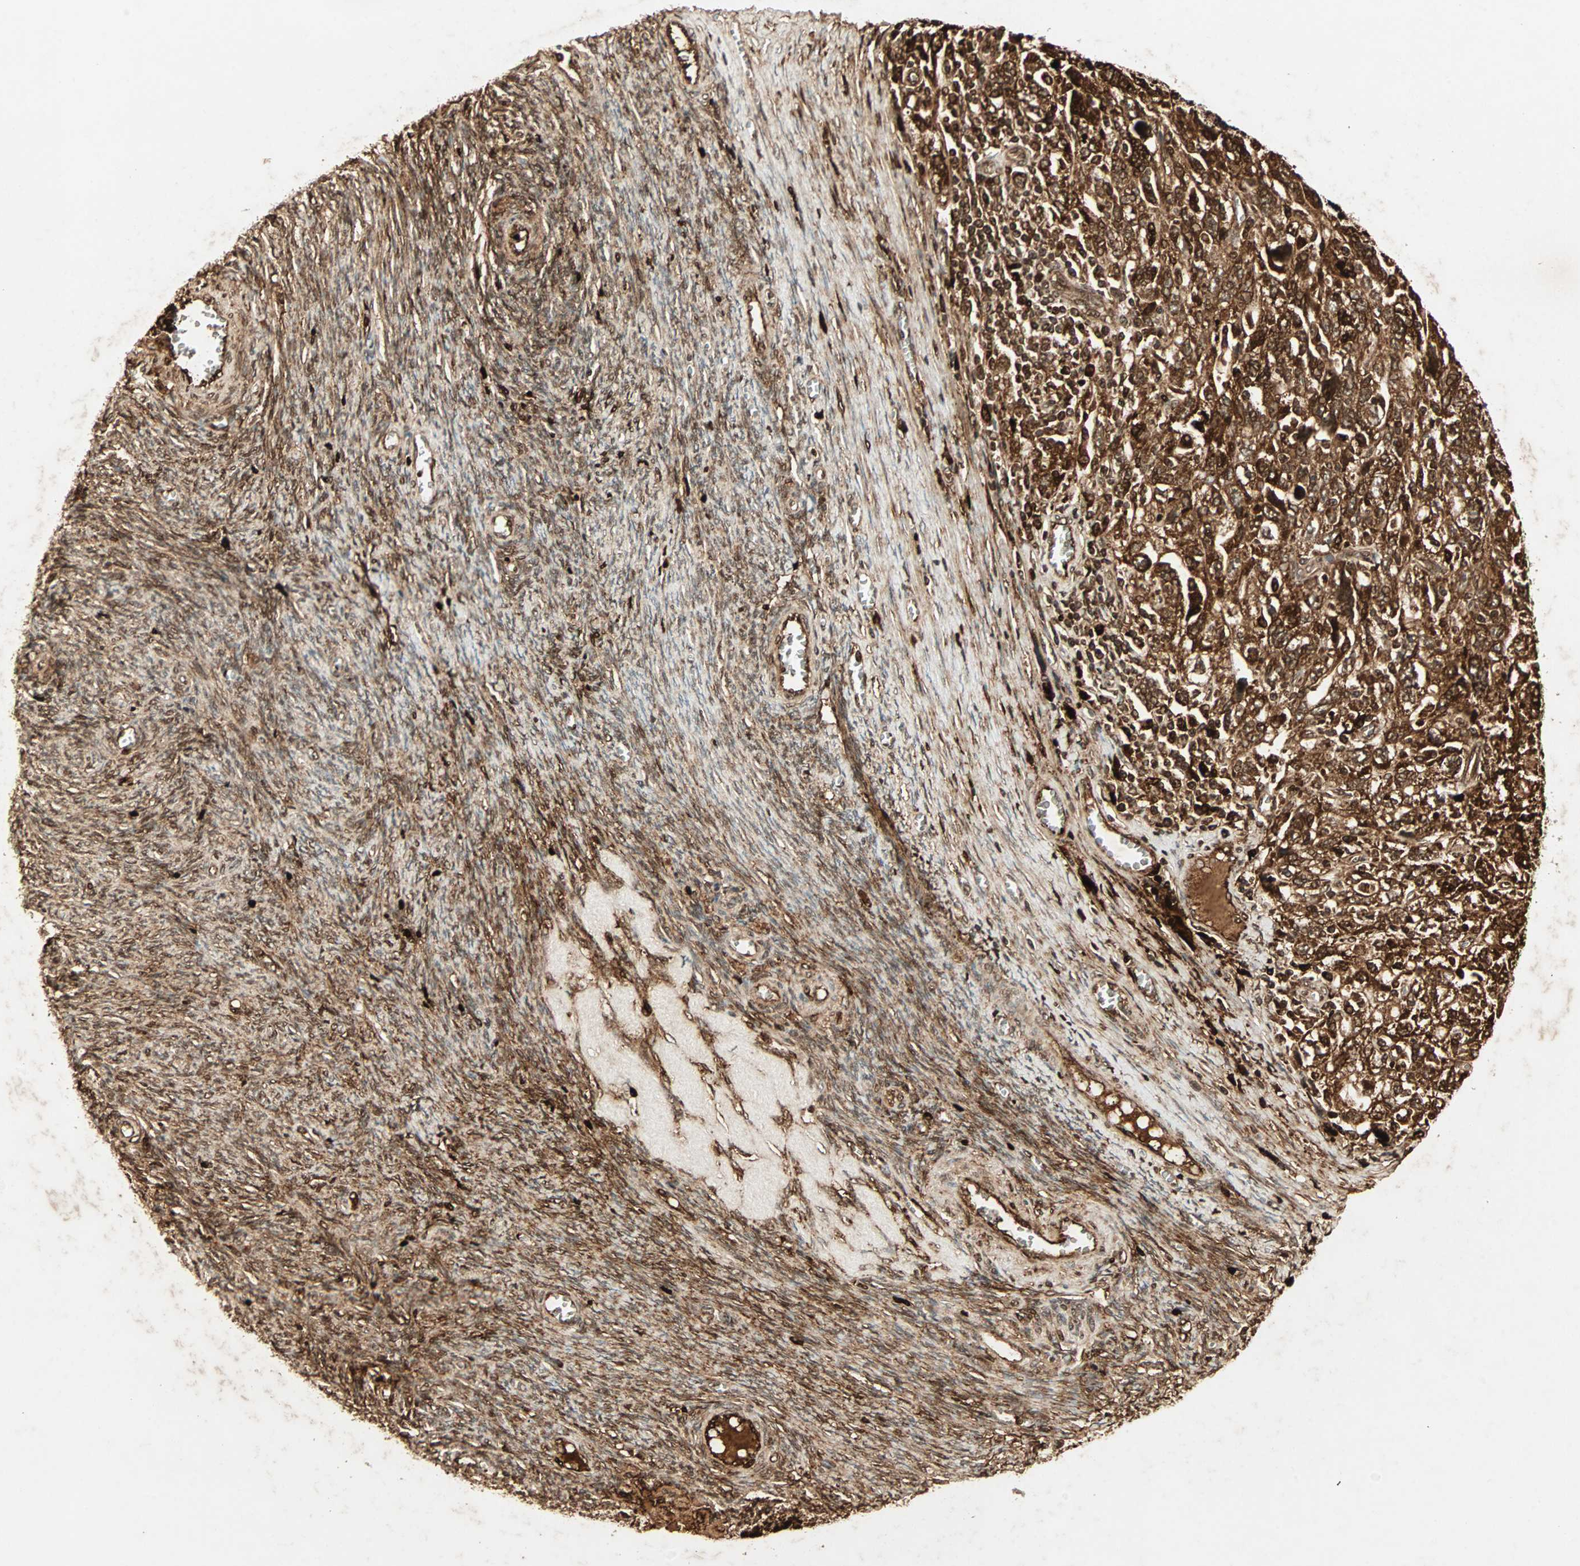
{"staining": {"intensity": "strong", "quantity": ">75%", "location": "cytoplasmic/membranous,nuclear"}, "tissue": "ovarian cancer", "cell_type": "Tumor cells", "image_type": "cancer", "snomed": [{"axis": "morphology", "description": "Carcinoma, NOS"}, {"axis": "morphology", "description": "Cystadenocarcinoma, serous, NOS"}, {"axis": "topography", "description": "Ovary"}], "caption": "Ovarian carcinoma stained for a protein shows strong cytoplasmic/membranous and nuclear positivity in tumor cells.", "gene": "RFFL", "patient": {"sex": "female", "age": 69}}